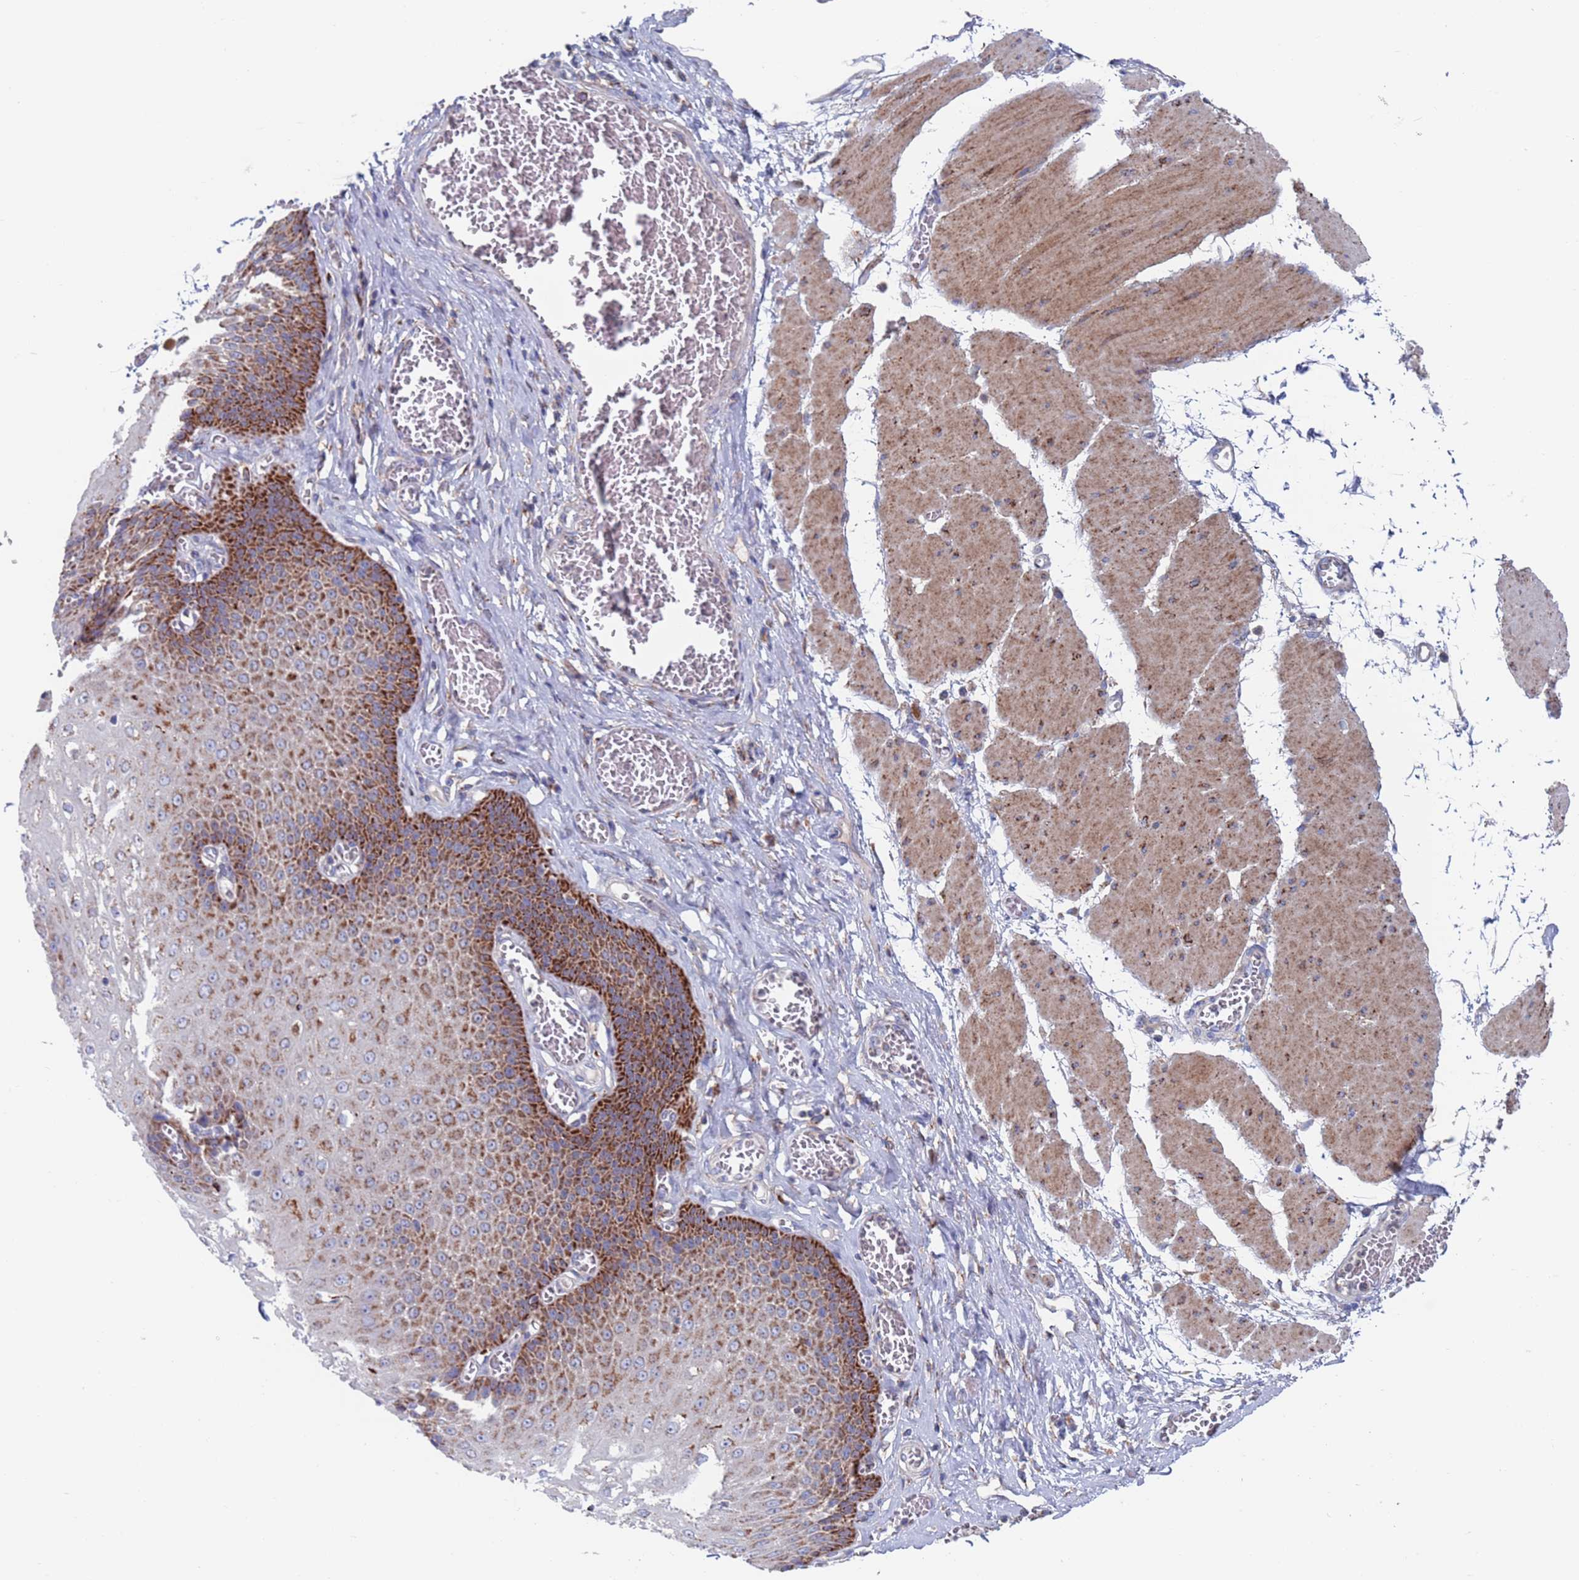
{"staining": {"intensity": "strong", "quantity": ">75%", "location": "cytoplasmic/membranous"}, "tissue": "esophagus", "cell_type": "Squamous epithelial cells", "image_type": "normal", "snomed": [{"axis": "morphology", "description": "Normal tissue, NOS"}, {"axis": "topography", "description": "Esophagus"}], "caption": "This photomicrograph demonstrates benign esophagus stained with IHC to label a protein in brown. The cytoplasmic/membranous of squamous epithelial cells show strong positivity for the protein. Nuclei are counter-stained blue.", "gene": "CHCHD6", "patient": {"sex": "male", "age": 60}}